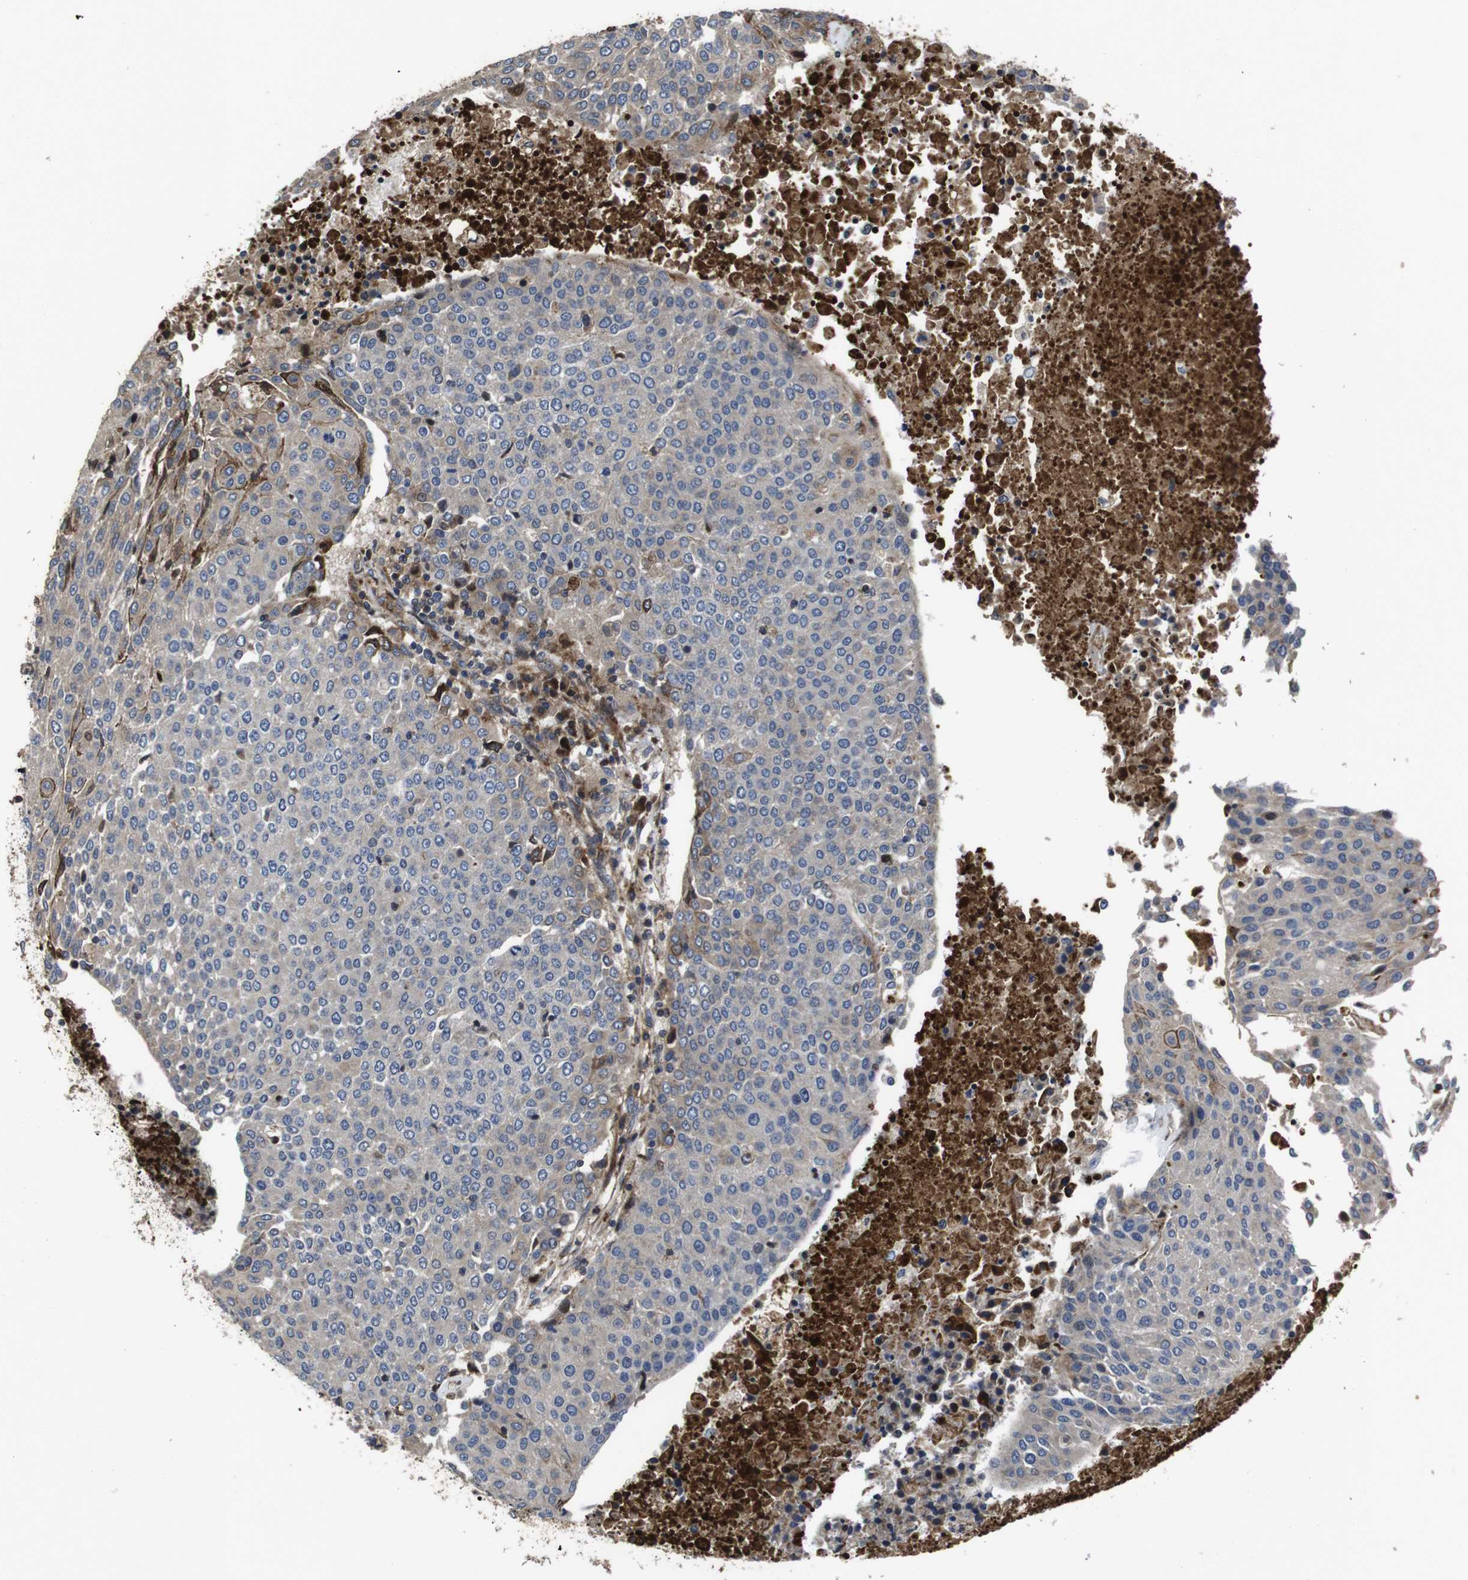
{"staining": {"intensity": "moderate", "quantity": "<25%", "location": "cytoplasmic/membranous"}, "tissue": "urothelial cancer", "cell_type": "Tumor cells", "image_type": "cancer", "snomed": [{"axis": "morphology", "description": "Urothelial carcinoma, High grade"}, {"axis": "topography", "description": "Urinary bladder"}], "caption": "Urothelial cancer stained for a protein (brown) shows moderate cytoplasmic/membranous positive staining in about <25% of tumor cells.", "gene": "SMYD3", "patient": {"sex": "female", "age": 85}}